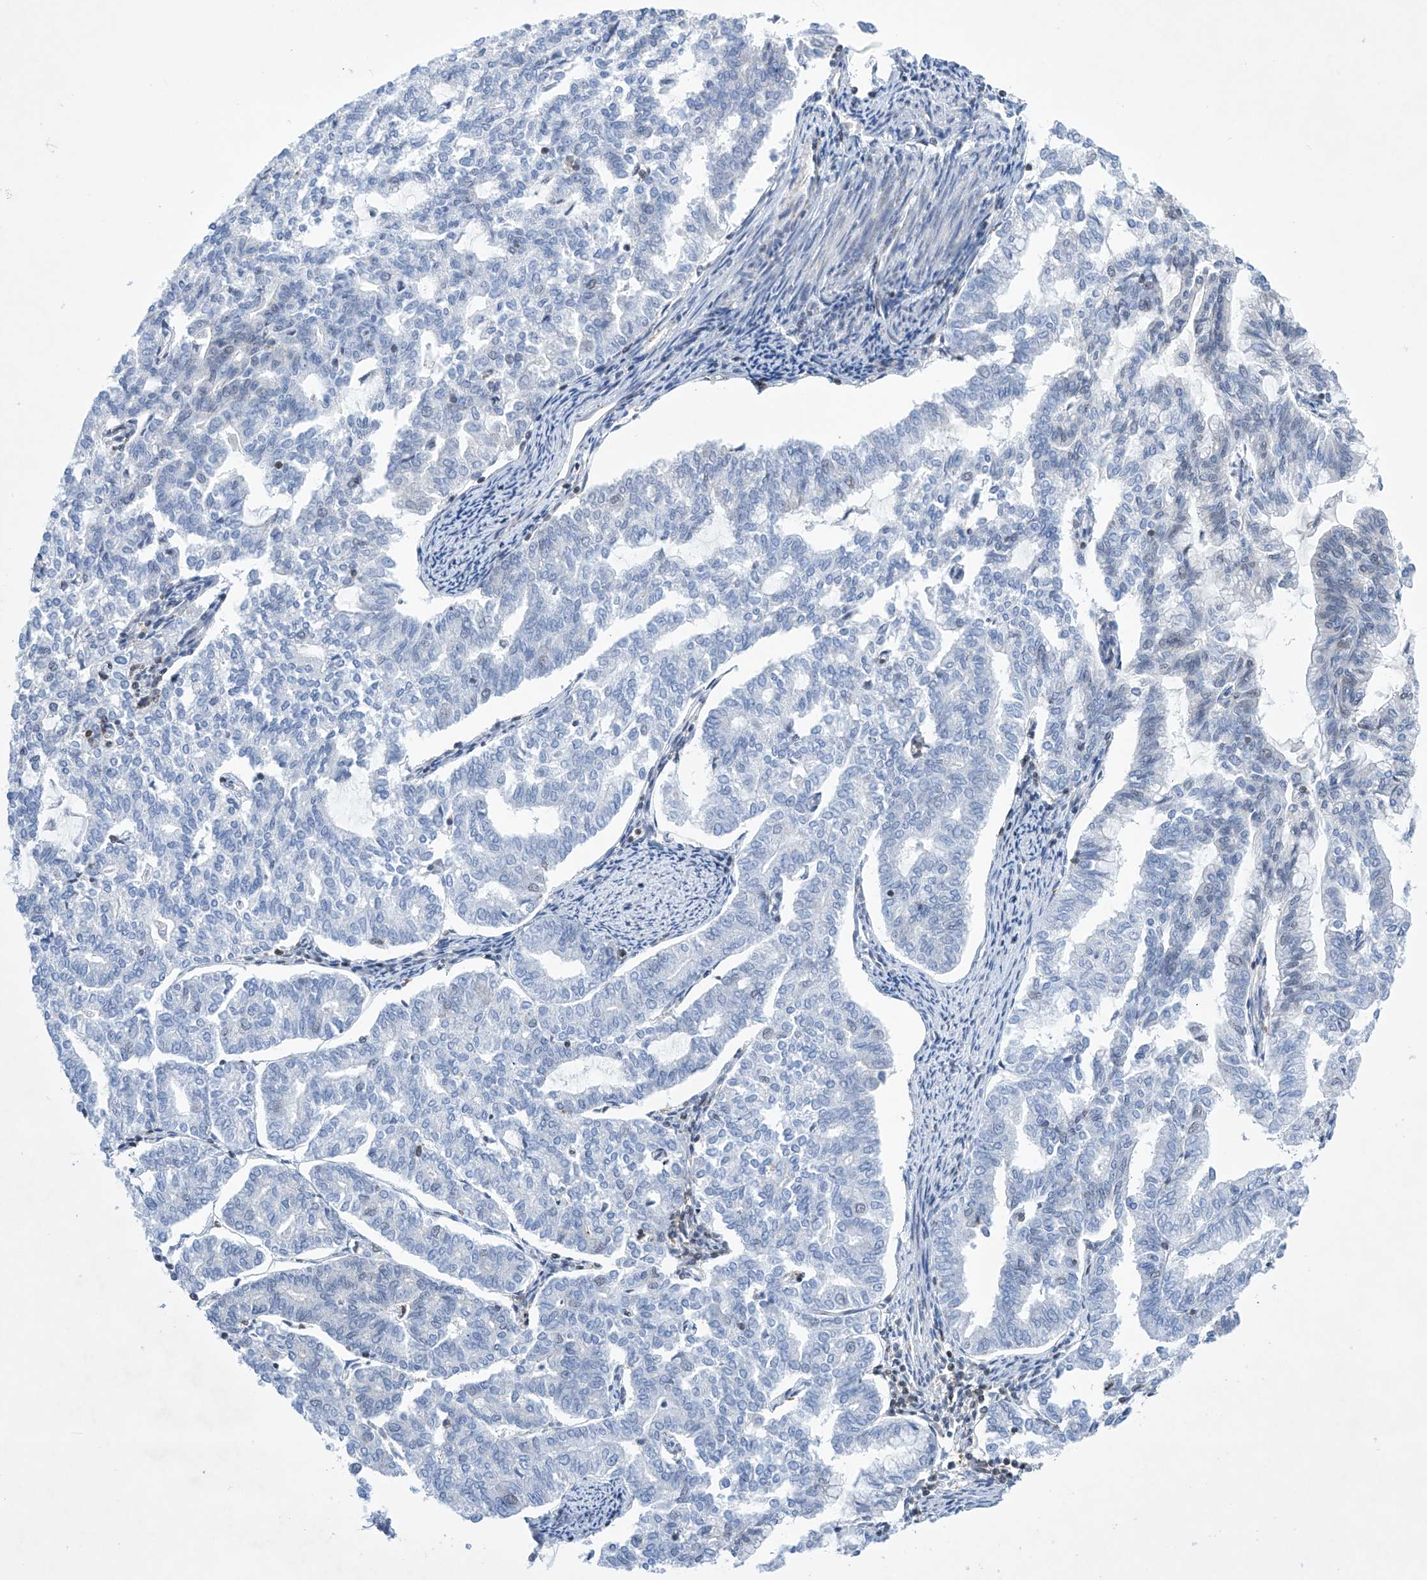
{"staining": {"intensity": "negative", "quantity": "none", "location": "none"}, "tissue": "endometrial cancer", "cell_type": "Tumor cells", "image_type": "cancer", "snomed": [{"axis": "morphology", "description": "Adenocarcinoma, NOS"}, {"axis": "topography", "description": "Endometrium"}], "caption": "An immunohistochemistry micrograph of endometrial adenocarcinoma is shown. There is no staining in tumor cells of endometrial adenocarcinoma.", "gene": "MSL3", "patient": {"sex": "female", "age": 79}}